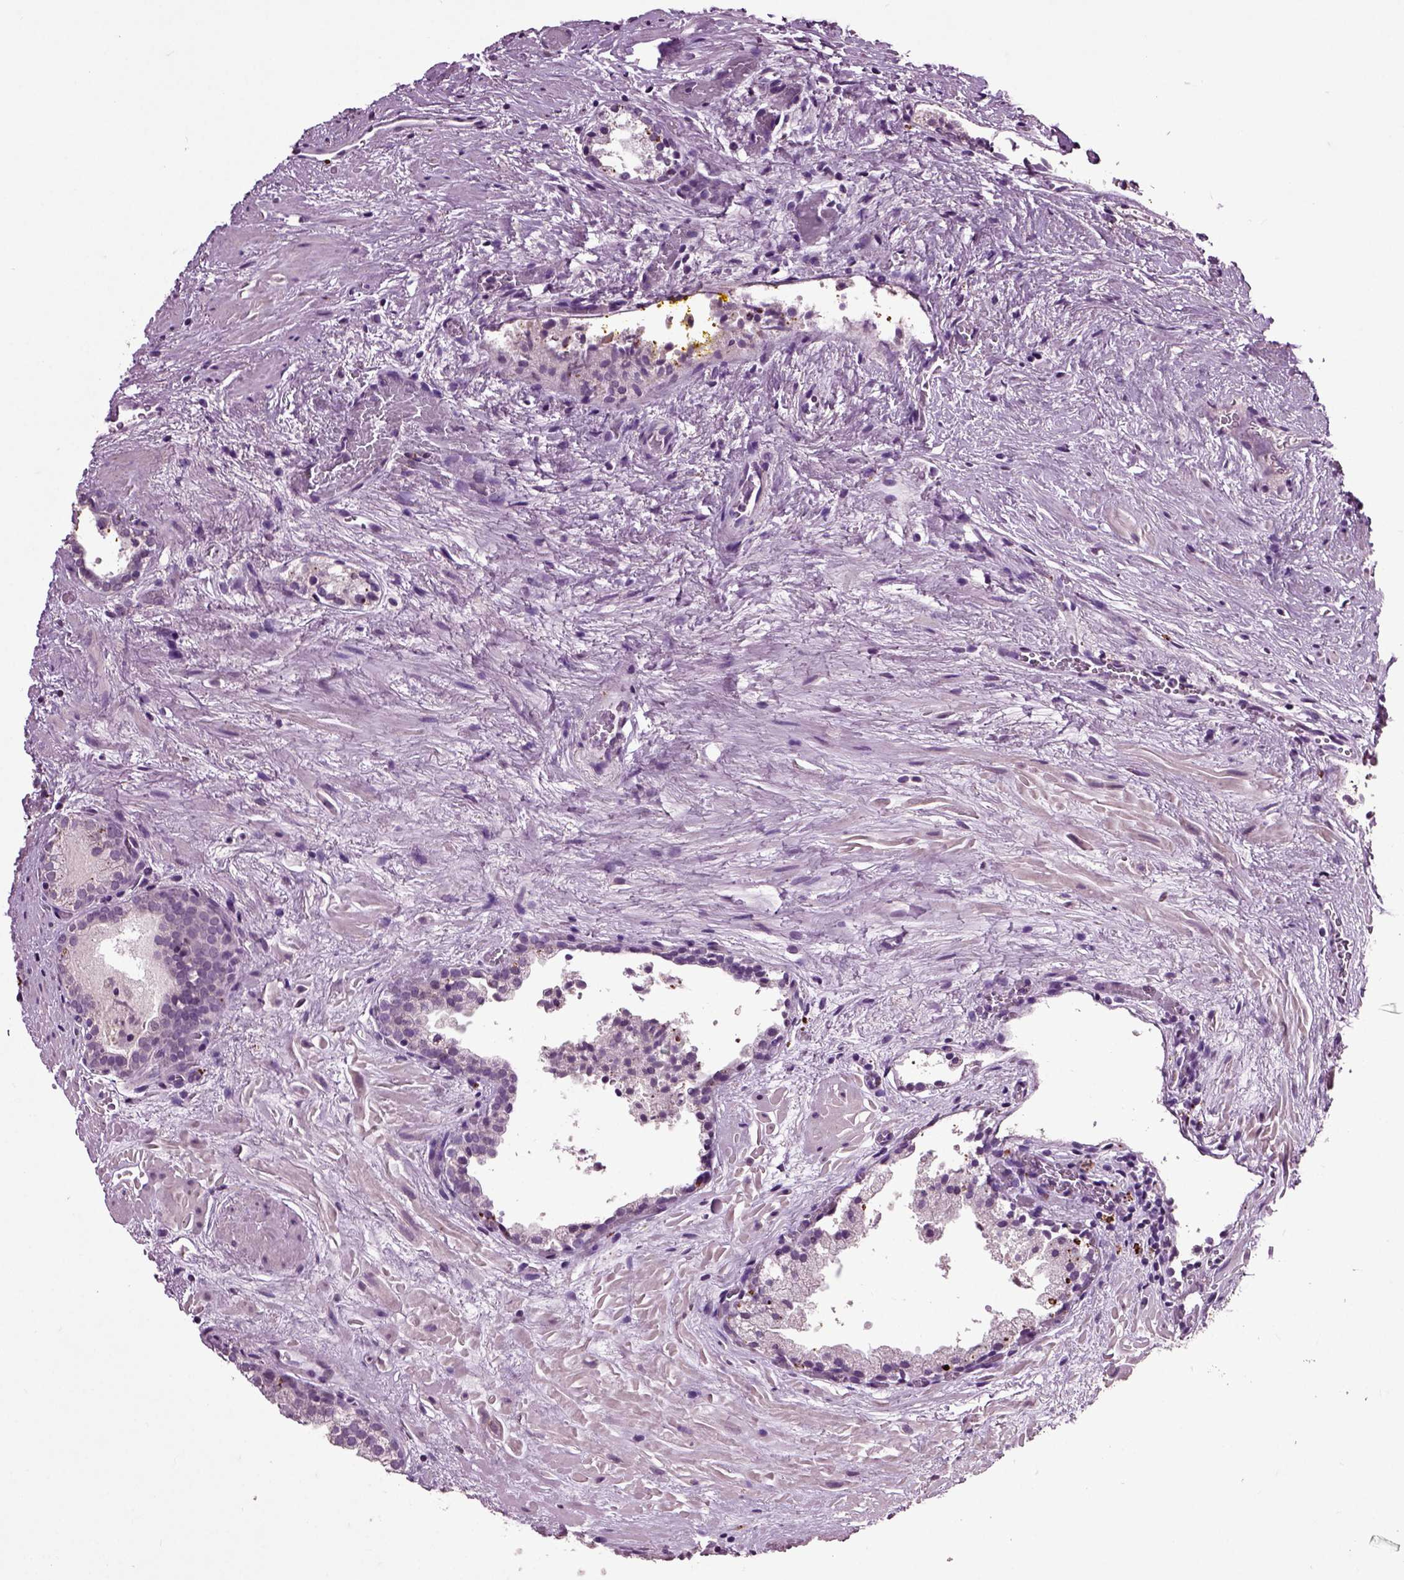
{"staining": {"intensity": "negative", "quantity": "none", "location": "none"}, "tissue": "prostate cancer", "cell_type": "Tumor cells", "image_type": "cancer", "snomed": [{"axis": "morphology", "description": "Adenocarcinoma, NOS"}, {"axis": "topography", "description": "Prostate"}], "caption": "Tumor cells show no significant protein staining in prostate adenocarcinoma.", "gene": "CRHR1", "patient": {"sex": "male", "age": 66}}